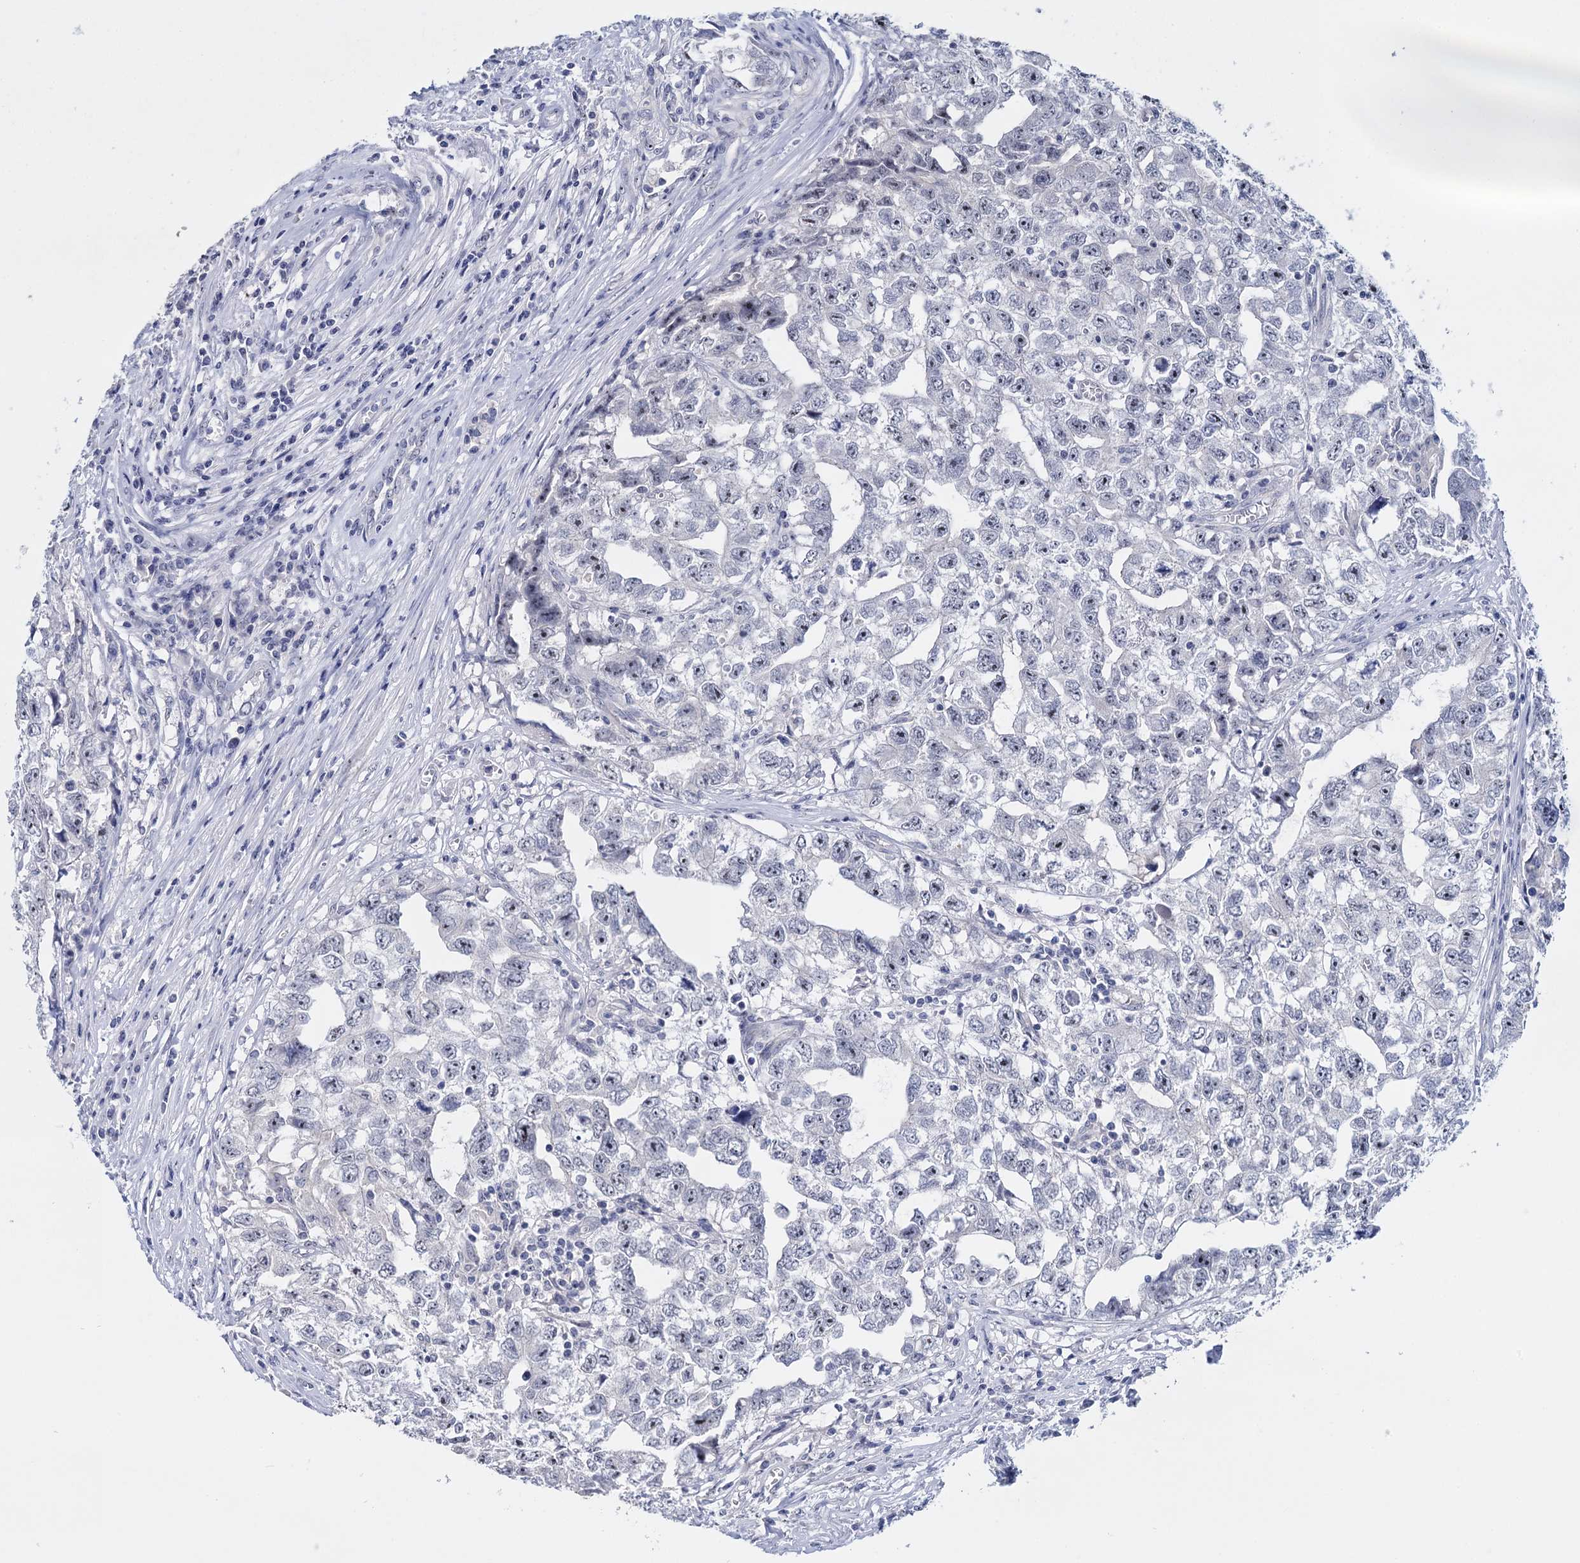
{"staining": {"intensity": "negative", "quantity": "none", "location": "none"}, "tissue": "testis cancer", "cell_type": "Tumor cells", "image_type": "cancer", "snomed": [{"axis": "morphology", "description": "Seminoma, NOS"}, {"axis": "morphology", "description": "Carcinoma, Embryonal, NOS"}, {"axis": "topography", "description": "Testis"}], "caption": "Tumor cells are negative for protein expression in human testis cancer.", "gene": "SFN", "patient": {"sex": "male", "age": 43}}